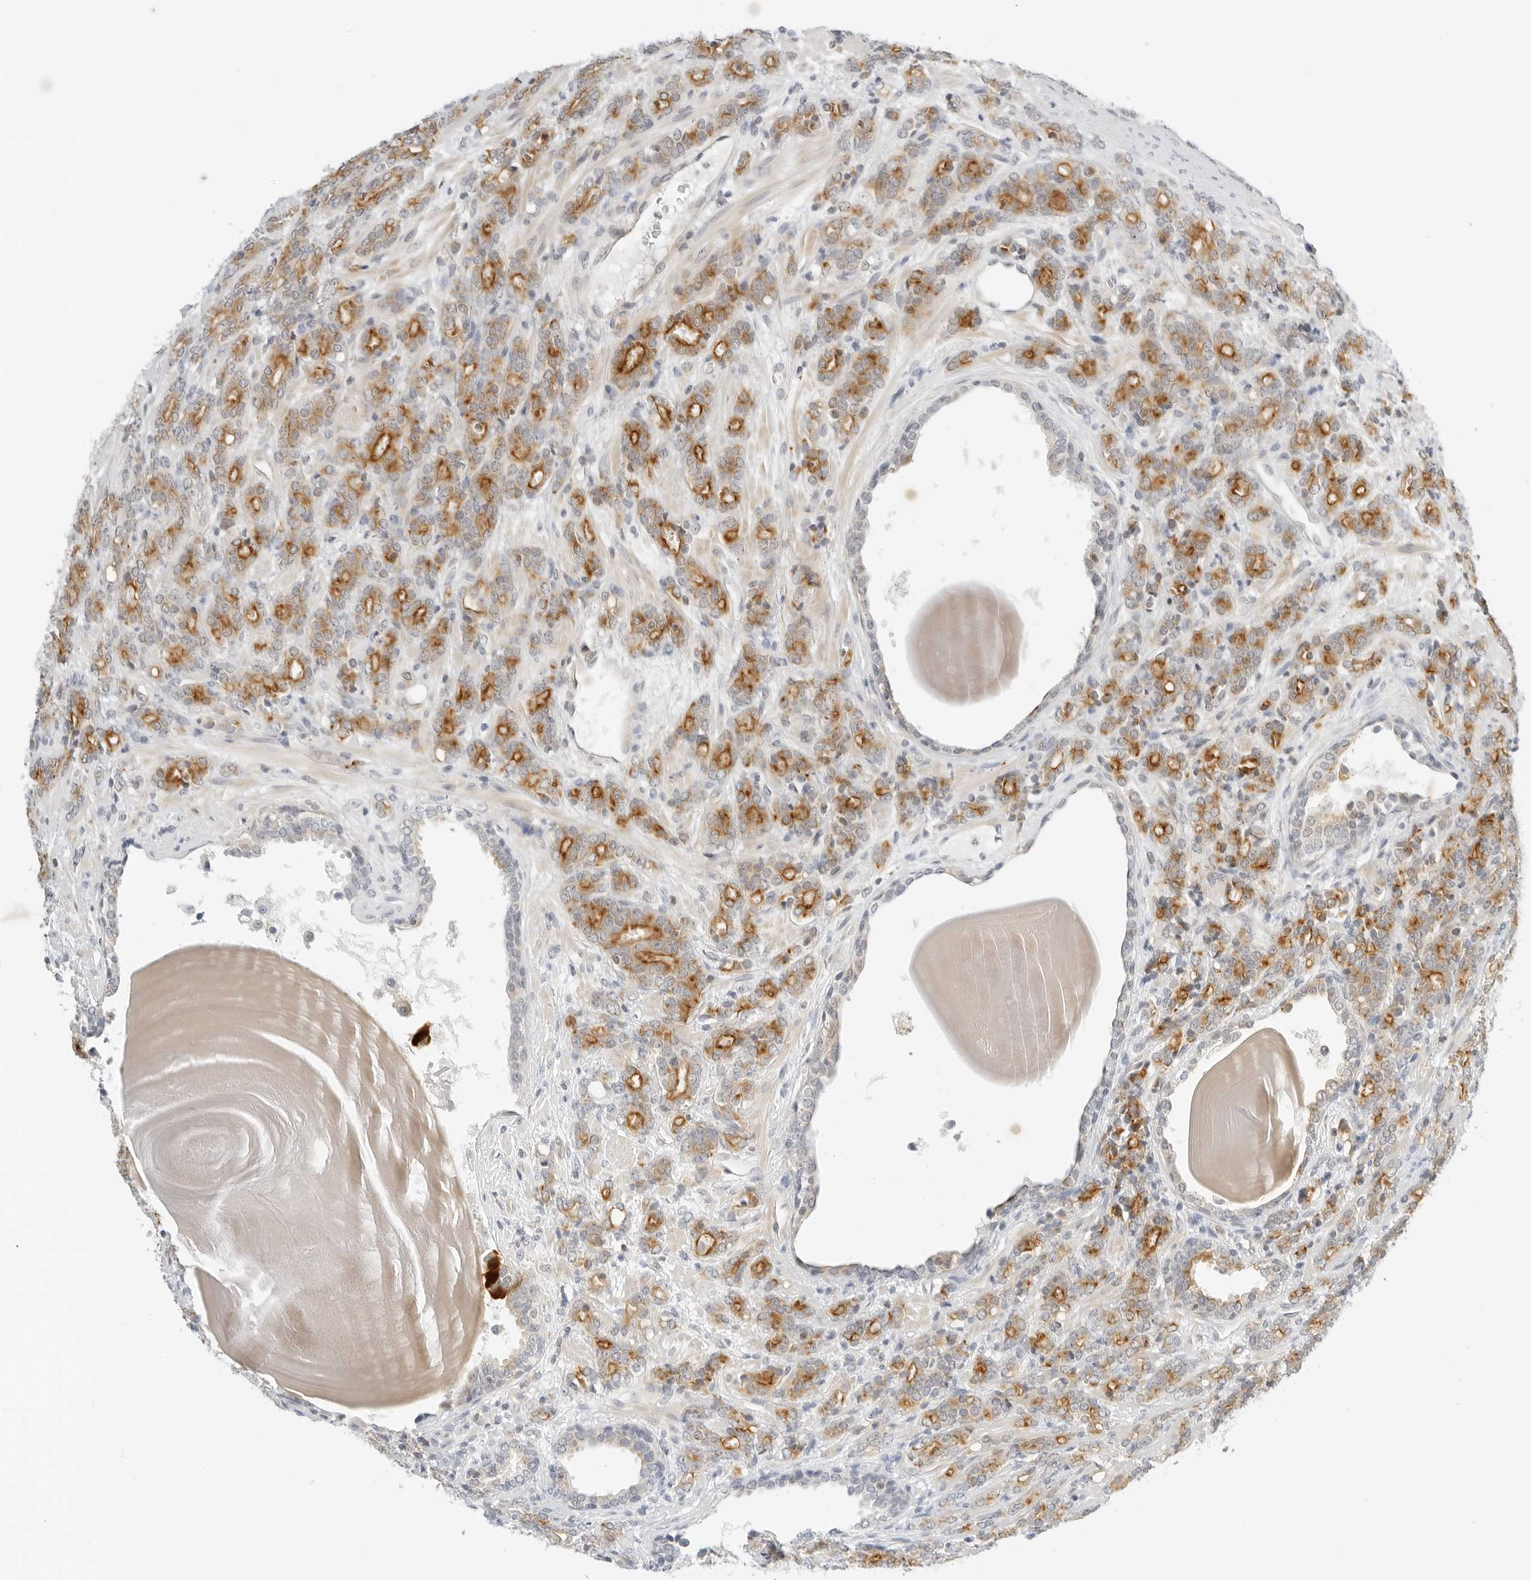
{"staining": {"intensity": "strong", "quantity": "25%-75%", "location": "cytoplasmic/membranous"}, "tissue": "prostate cancer", "cell_type": "Tumor cells", "image_type": "cancer", "snomed": [{"axis": "morphology", "description": "Adenocarcinoma, High grade"}, {"axis": "topography", "description": "Prostate"}], "caption": "A brown stain shows strong cytoplasmic/membranous positivity of a protein in human prostate cancer tumor cells. (IHC, brightfield microscopy, high magnification).", "gene": "OSCP1", "patient": {"sex": "male", "age": 62}}